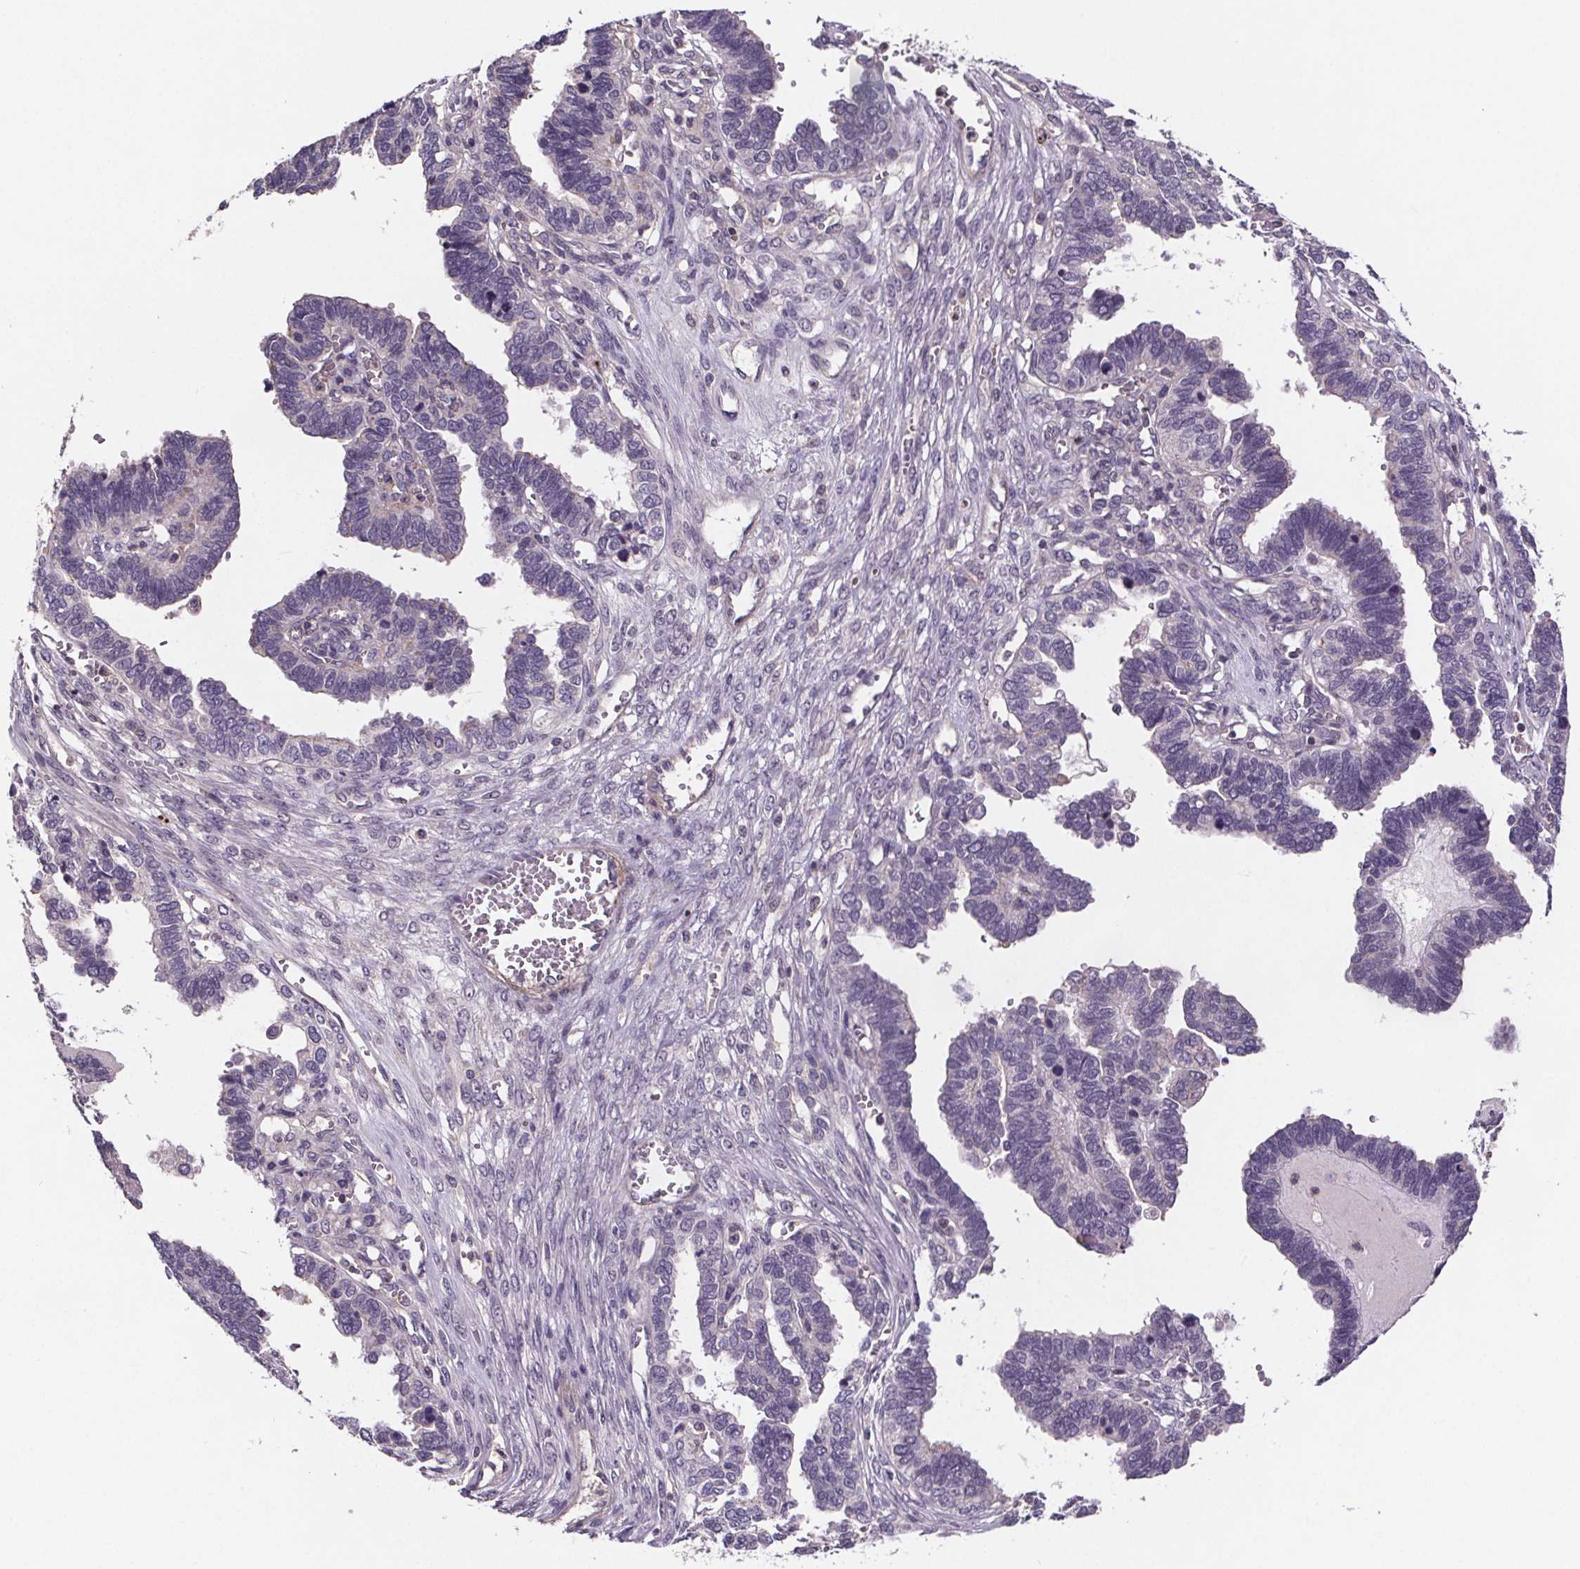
{"staining": {"intensity": "negative", "quantity": "none", "location": "none"}, "tissue": "ovarian cancer", "cell_type": "Tumor cells", "image_type": "cancer", "snomed": [{"axis": "morphology", "description": "Cystadenocarcinoma, serous, NOS"}, {"axis": "topography", "description": "Ovary"}], "caption": "This is an immunohistochemistry (IHC) micrograph of ovarian cancer. There is no expression in tumor cells.", "gene": "CLN3", "patient": {"sex": "female", "age": 51}}